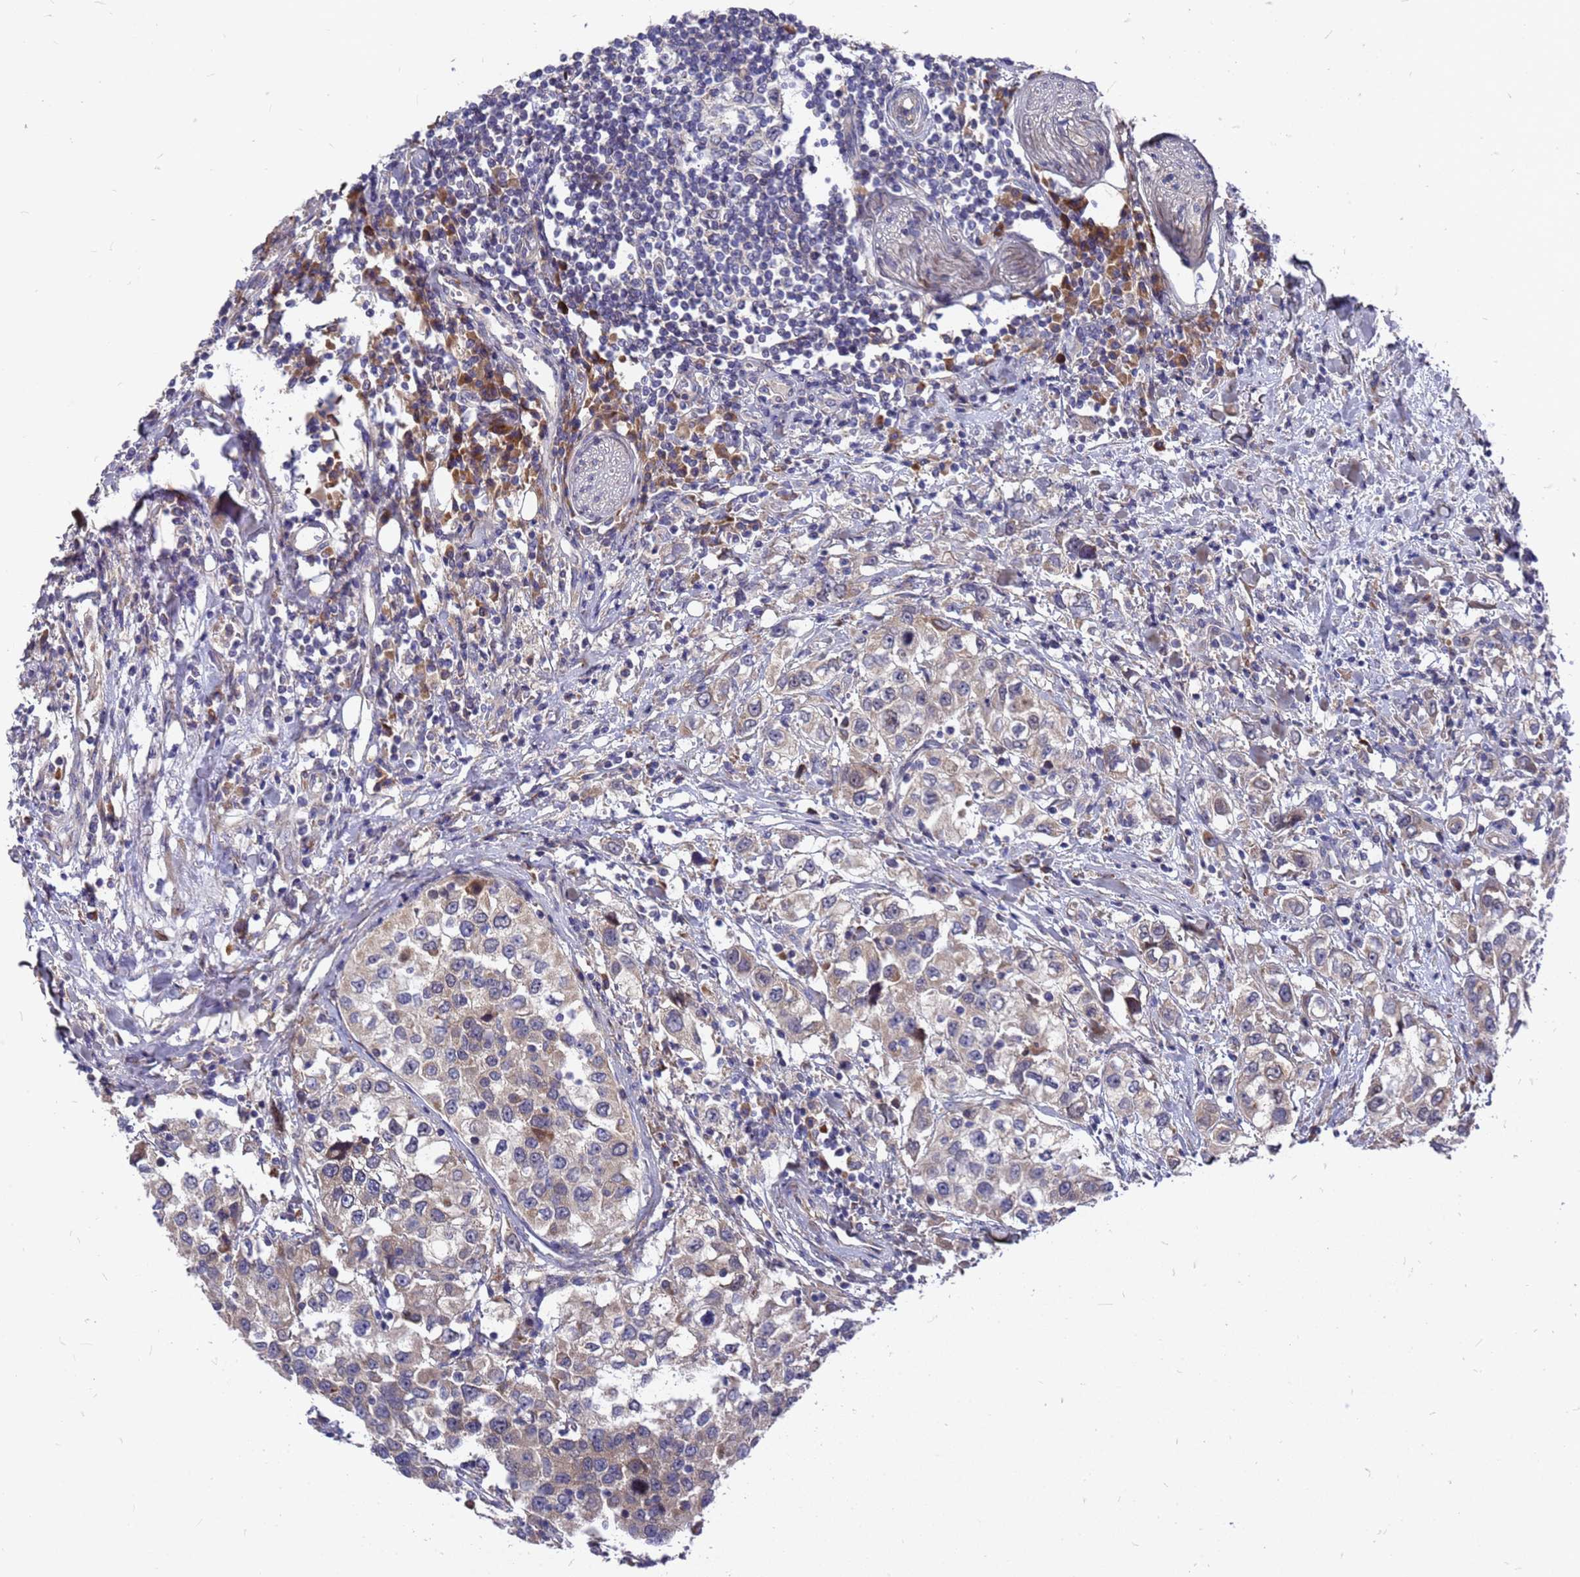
{"staining": {"intensity": "weak", "quantity": "25%-75%", "location": "cytoplasmic/membranous"}, "tissue": "urothelial cancer", "cell_type": "Tumor cells", "image_type": "cancer", "snomed": [{"axis": "morphology", "description": "Urothelial carcinoma, High grade"}, {"axis": "topography", "description": "Urinary bladder"}], "caption": "The photomicrograph reveals staining of urothelial carcinoma (high-grade), revealing weak cytoplasmic/membranous protein staining (brown color) within tumor cells.", "gene": "ZNF717", "patient": {"sex": "female", "age": 80}}